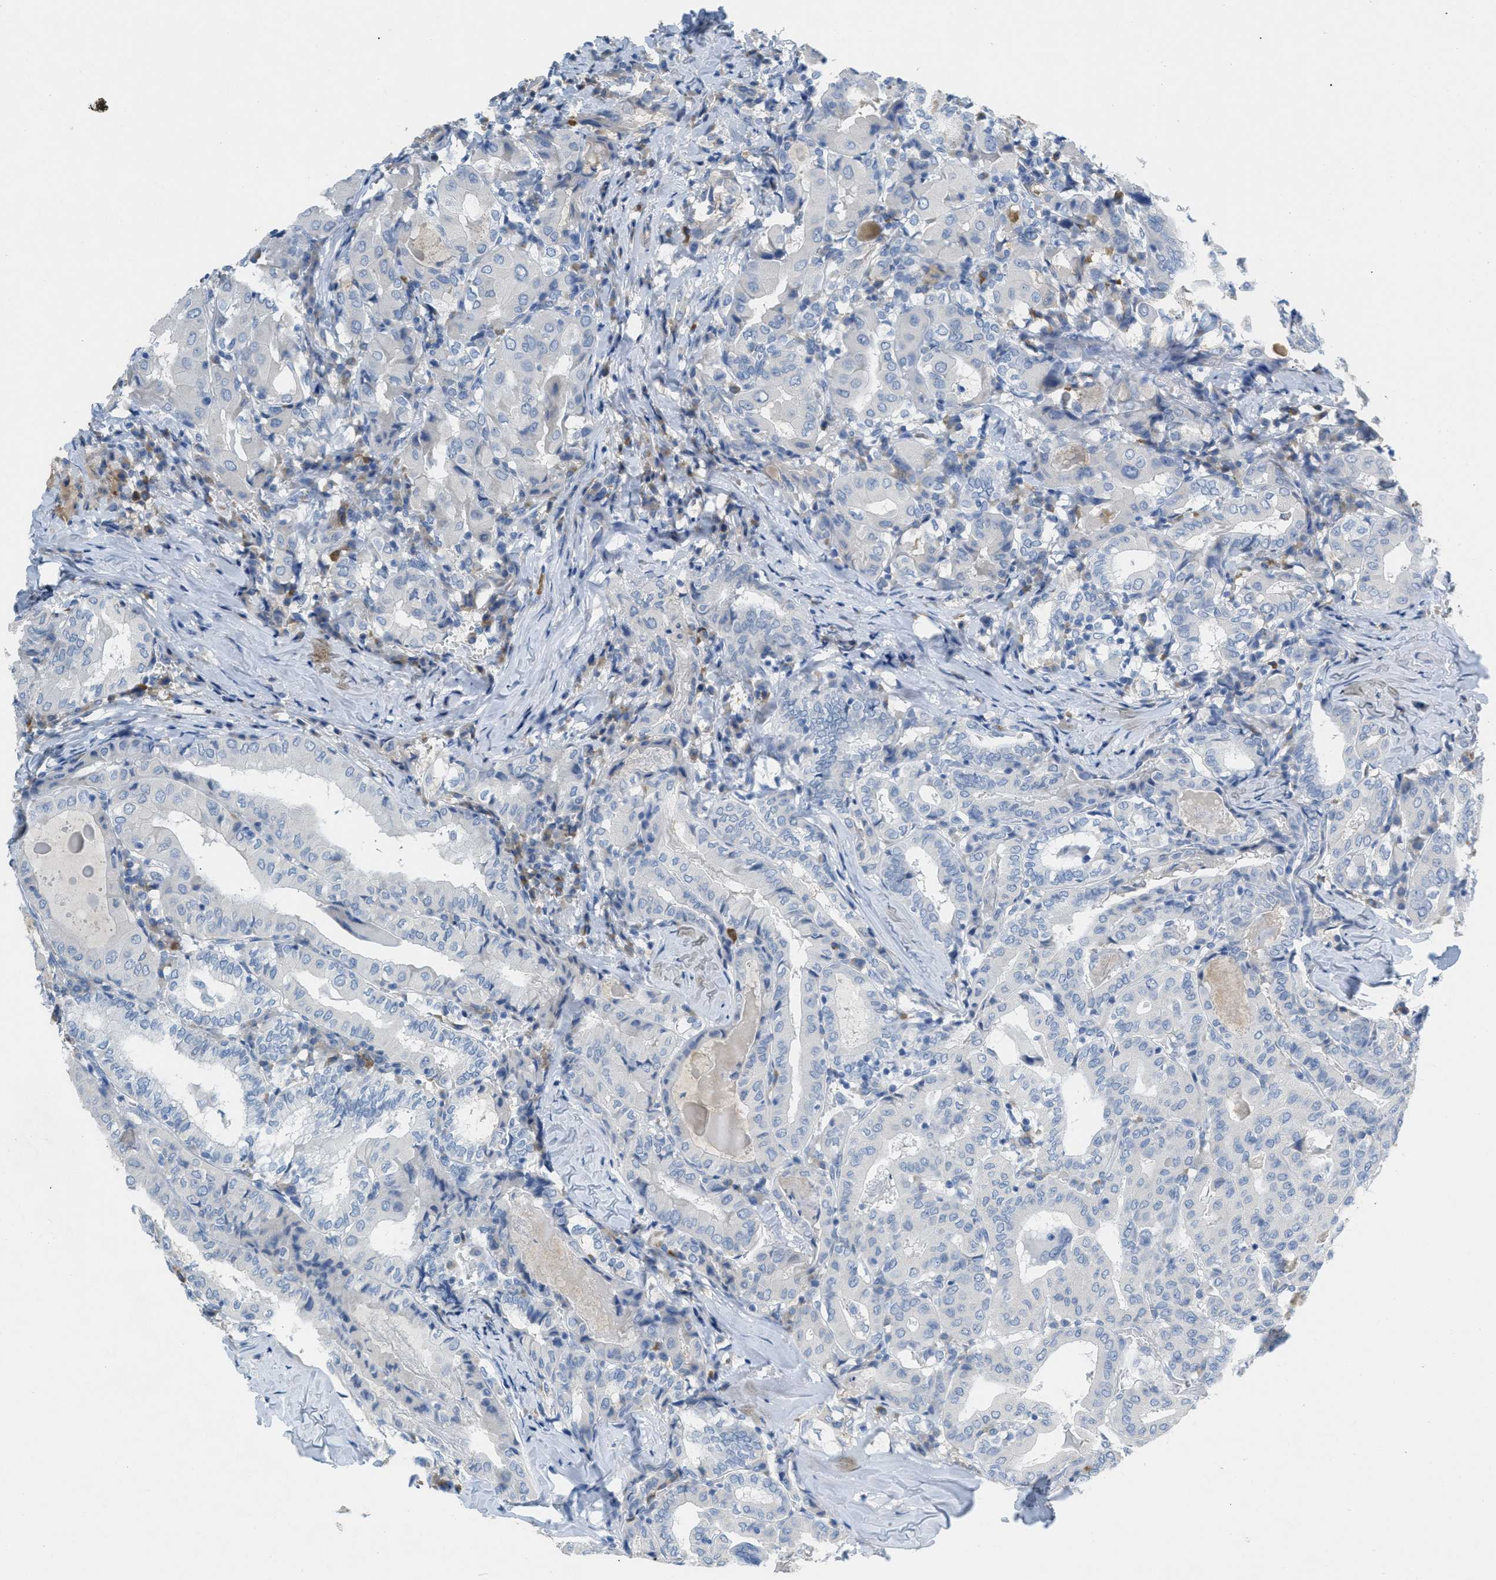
{"staining": {"intensity": "negative", "quantity": "none", "location": "none"}, "tissue": "thyroid cancer", "cell_type": "Tumor cells", "image_type": "cancer", "snomed": [{"axis": "morphology", "description": "Papillary adenocarcinoma, NOS"}, {"axis": "topography", "description": "Thyroid gland"}], "caption": "DAB immunohistochemical staining of thyroid cancer shows no significant expression in tumor cells. The staining was performed using DAB to visualize the protein expression in brown, while the nuclei were stained in blue with hematoxylin (Magnification: 20x).", "gene": "HSF2", "patient": {"sex": "female", "age": 42}}